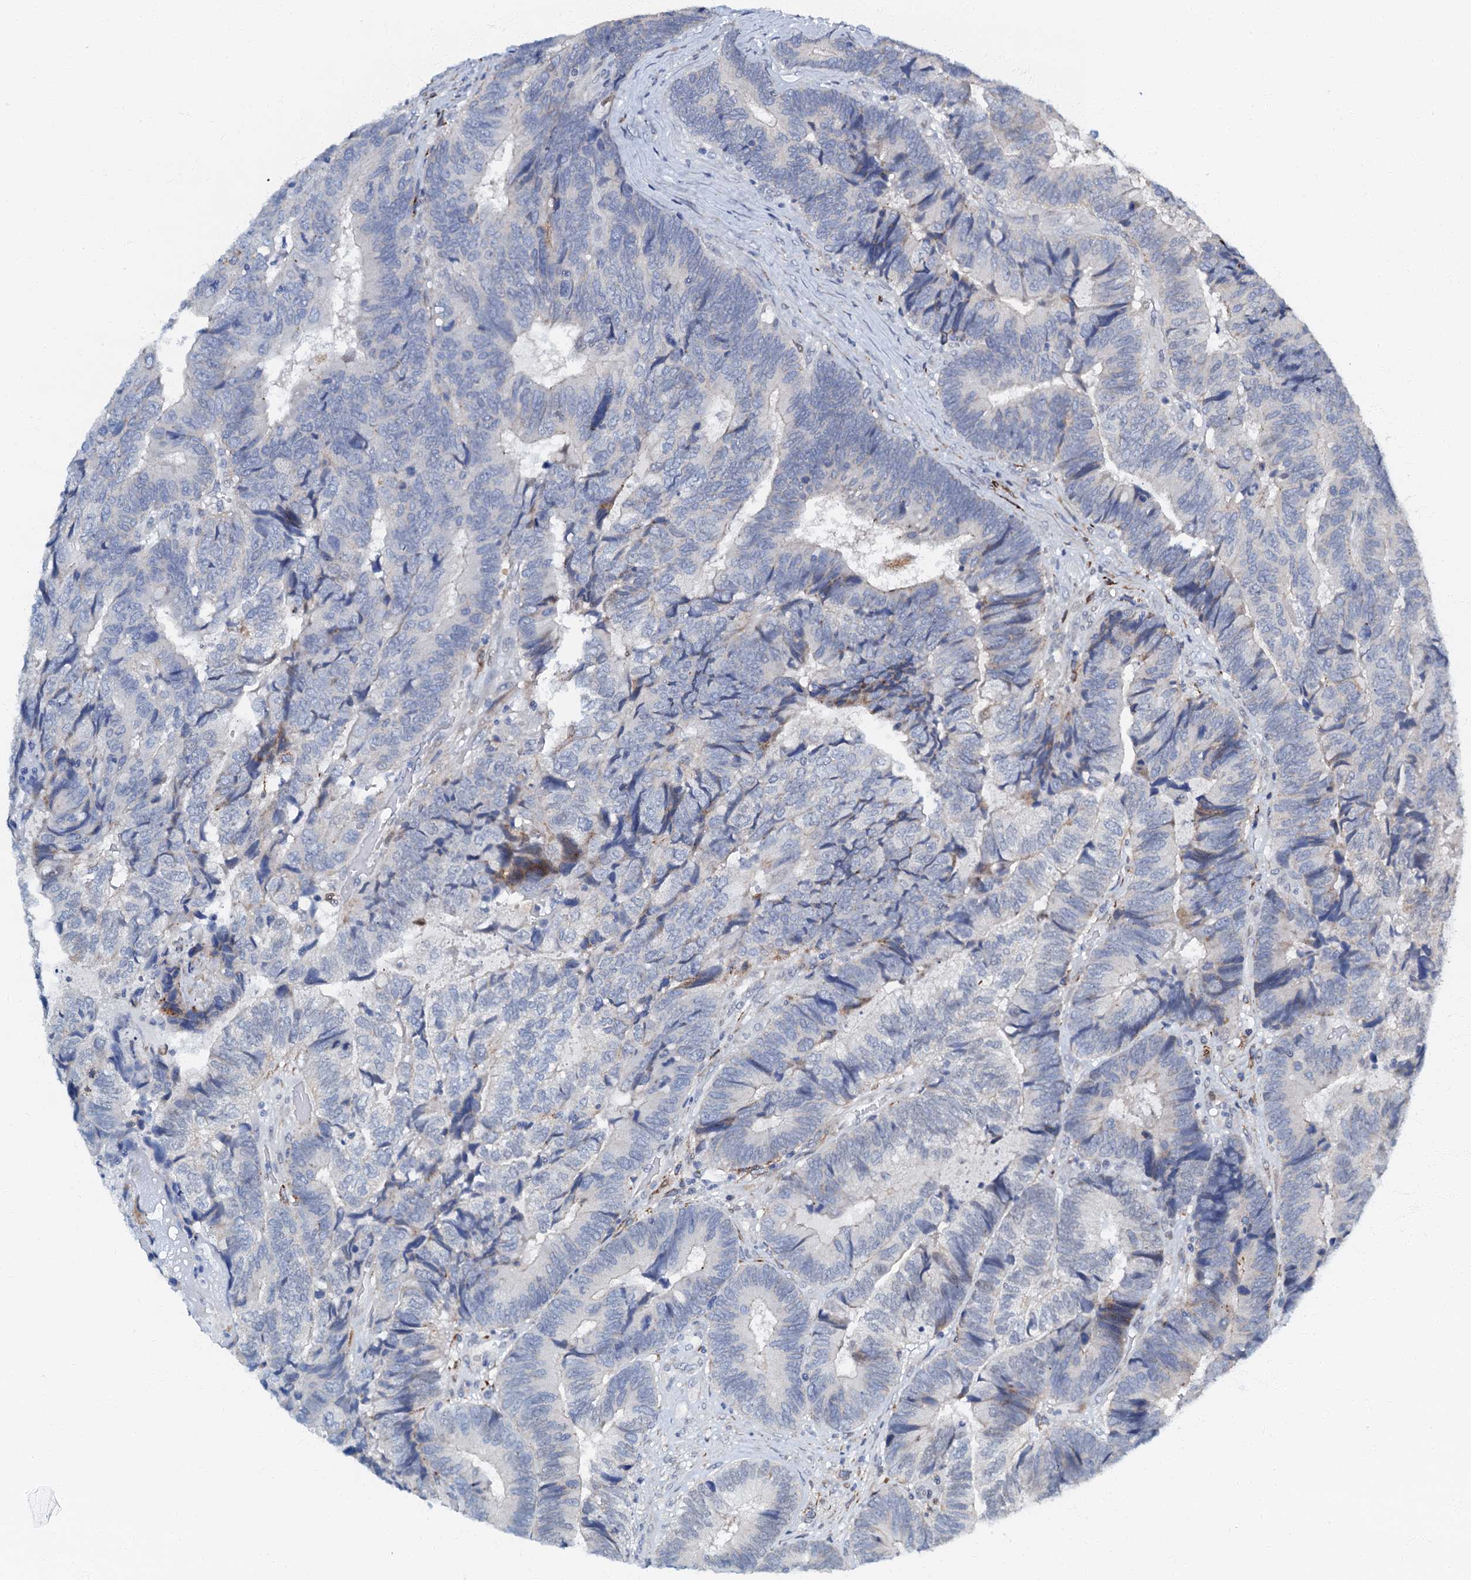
{"staining": {"intensity": "negative", "quantity": "none", "location": "none"}, "tissue": "colorectal cancer", "cell_type": "Tumor cells", "image_type": "cancer", "snomed": [{"axis": "morphology", "description": "Adenocarcinoma, NOS"}, {"axis": "topography", "description": "Colon"}], "caption": "A high-resolution image shows immunohistochemistry staining of colorectal cancer, which displays no significant positivity in tumor cells. (Stains: DAB immunohistochemistry (IHC) with hematoxylin counter stain, Microscopy: brightfield microscopy at high magnification).", "gene": "OLAH", "patient": {"sex": "female", "age": 67}}